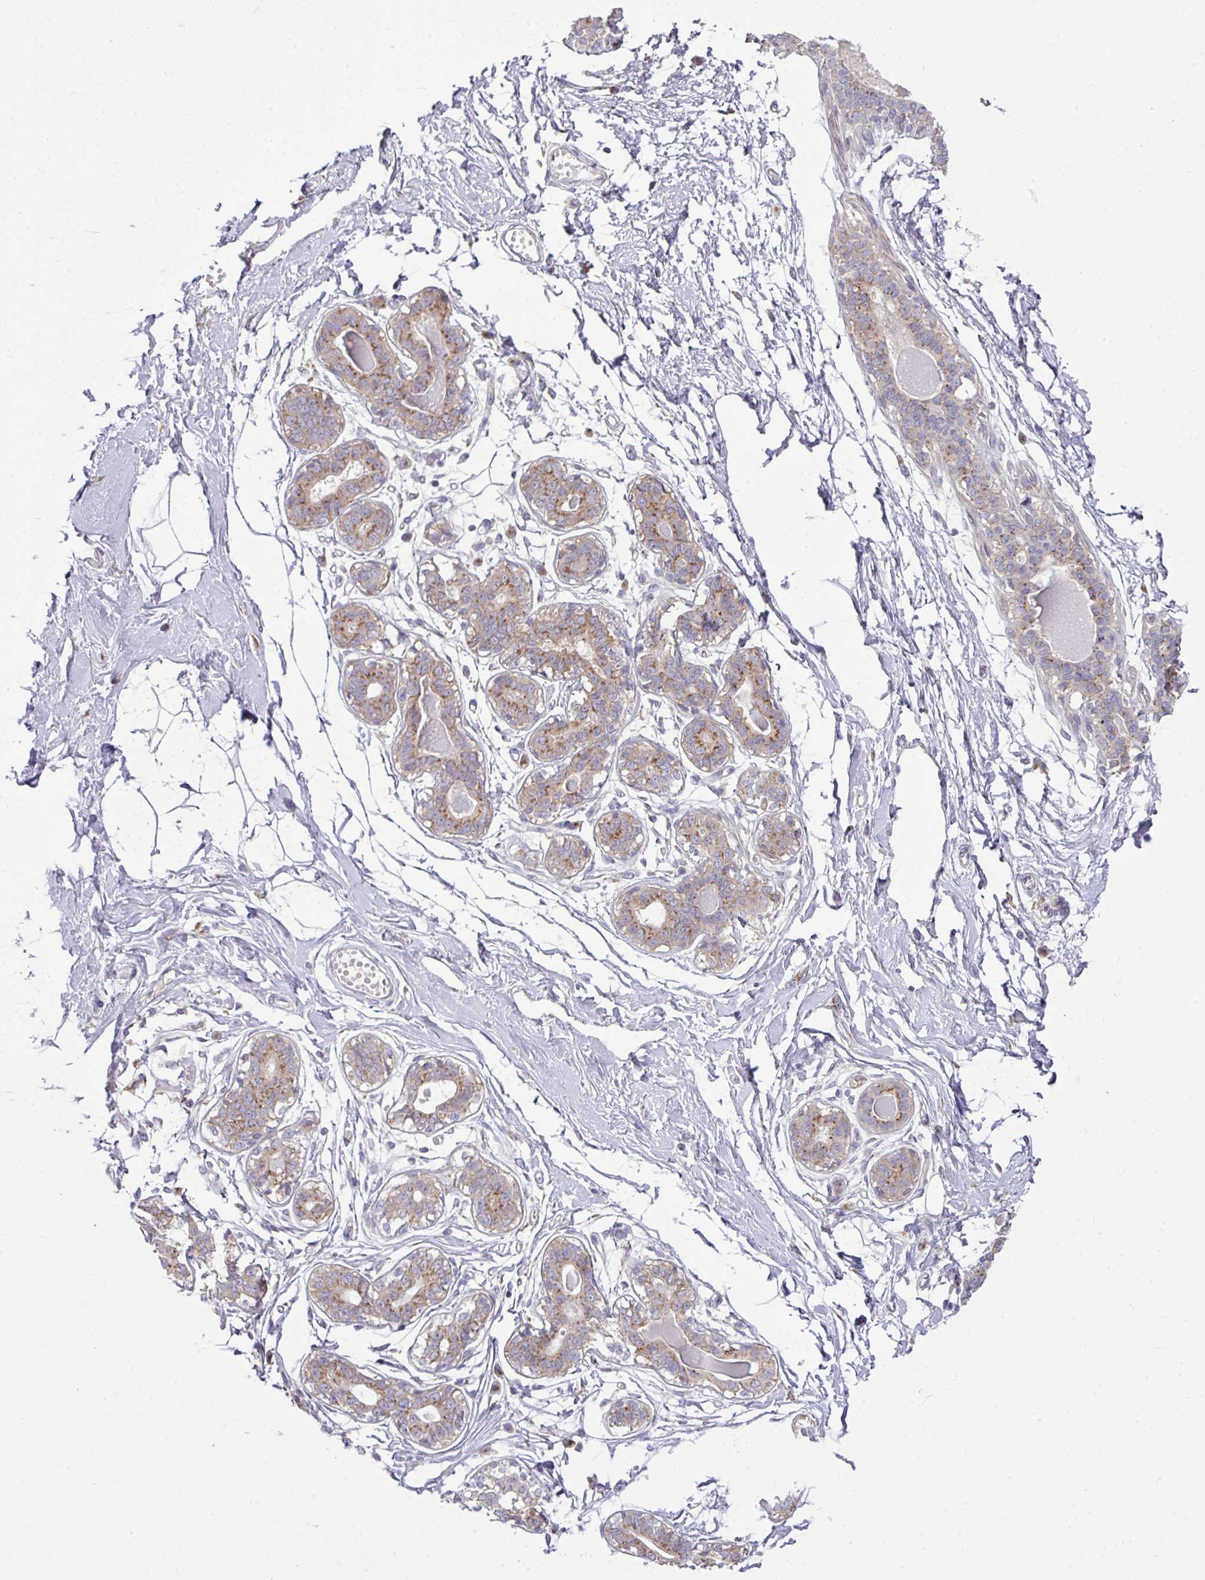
{"staining": {"intensity": "negative", "quantity": "none", "location": "none"}, "tissue": "breast", "cell_type": "Adipocytes", "image_type": "normal", "snomed": [{"axis": "morphology", "description": "Normal tissue, NOS"}, {"axis": "topography", "description": "Breast"}], "caption": "This image is of benign breast stained with immunohistochemistry to label a protein in brown with the nuclei are counter-stained blue. There is no positivity in adipocytes. The staining was performed using DAB to visualize the protein expression in brown, while the nuclei were stained in blue with hematoxylin (Magnification: 20x).", "gene": "VTI1A", "patient": {"sex": "female", "age": 45}}